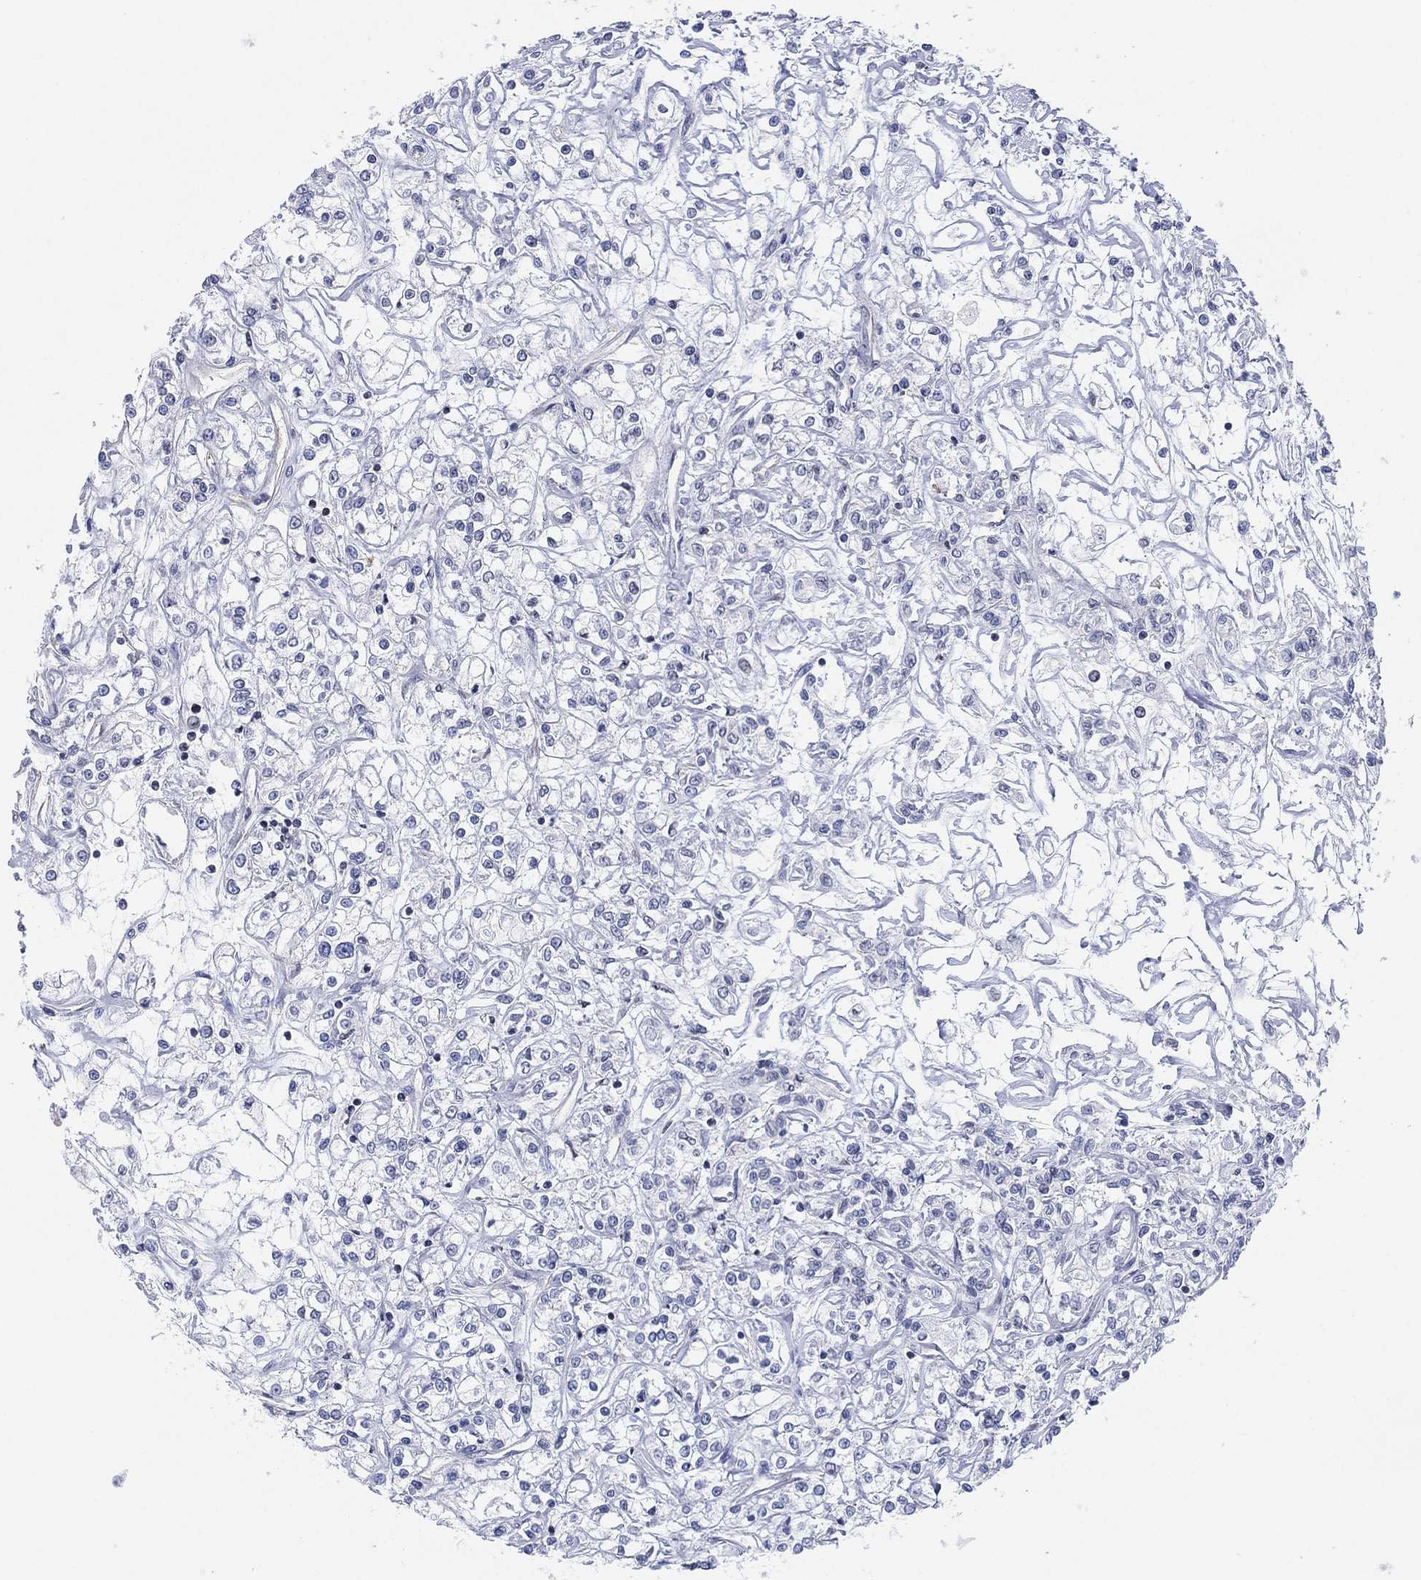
{"staining": {"intensity": "negative", "quantity": "none", "location": "none"}, "tissue": "renal cancer", "cell_type": "Tumor cells", "image_type": "cancer", "snomed": [{"axis": "morphology", "description": "Adenocarcinoma, NOS"}, {"axis": "topography", "description": "Kidney"}], "caption": "The photomicrograph demonstrates no staining of tumor cells in adenocarcinoma (renal).", "gene": "CFTR", "patient": {"sex": "female", "age": 59}}